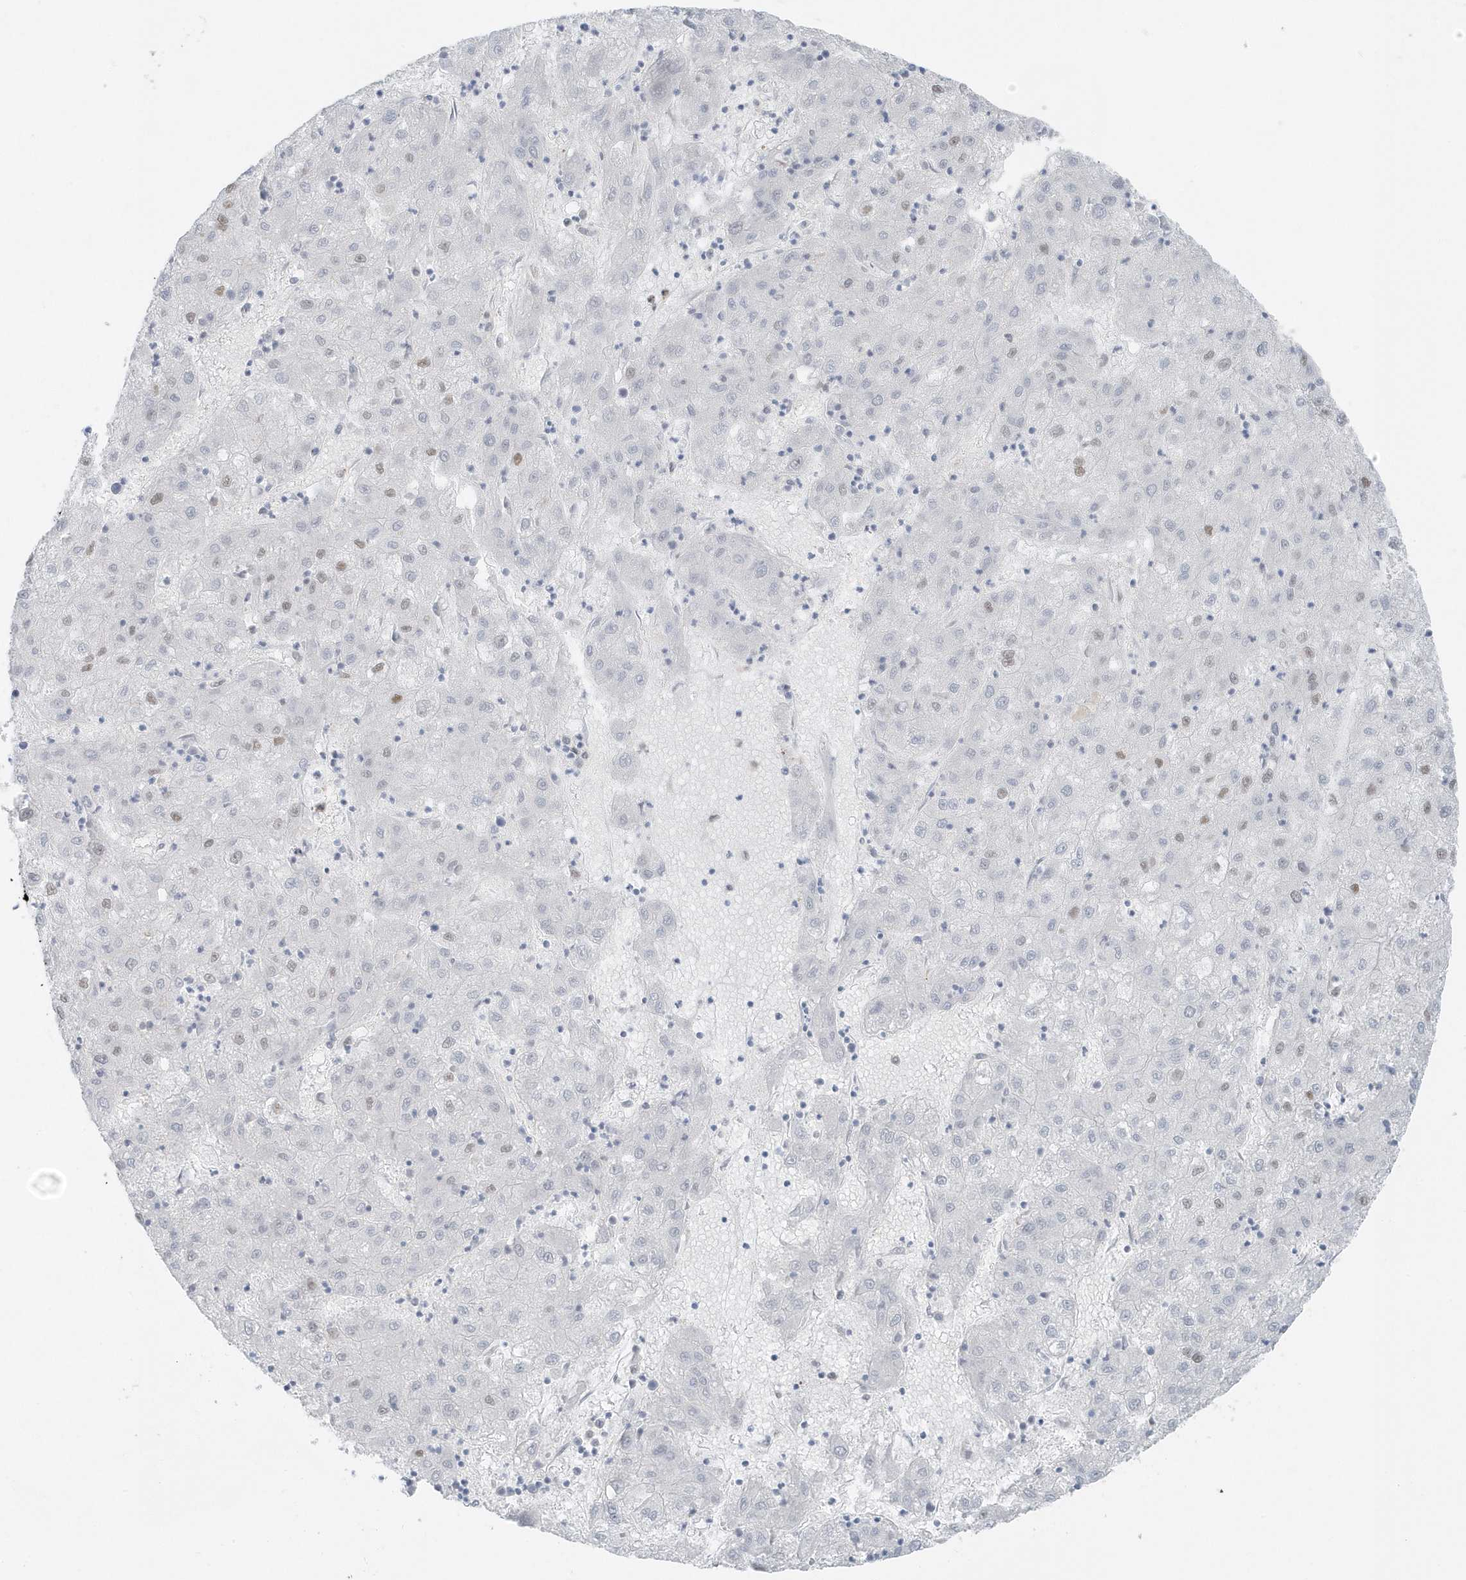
{"staining": {"intensity": "weak", "quantity": "<25%", "location": "nuclear"}, "tissue": "liver cancer", "cell_type": "Tumor cells", "image_type": "cancer", "snomed": [{"axis": "morphology", "description": "Carcinoma, Hepatocellular, NOS"}, {"axis": "topography", "description": "Liver"}], "caption": "The micrograph exhibits no staining of tumor cells in hepatocellular carcinoma (liver).", "gene": "SMIM34", "patient": {"sex": "male", "age": 72}}